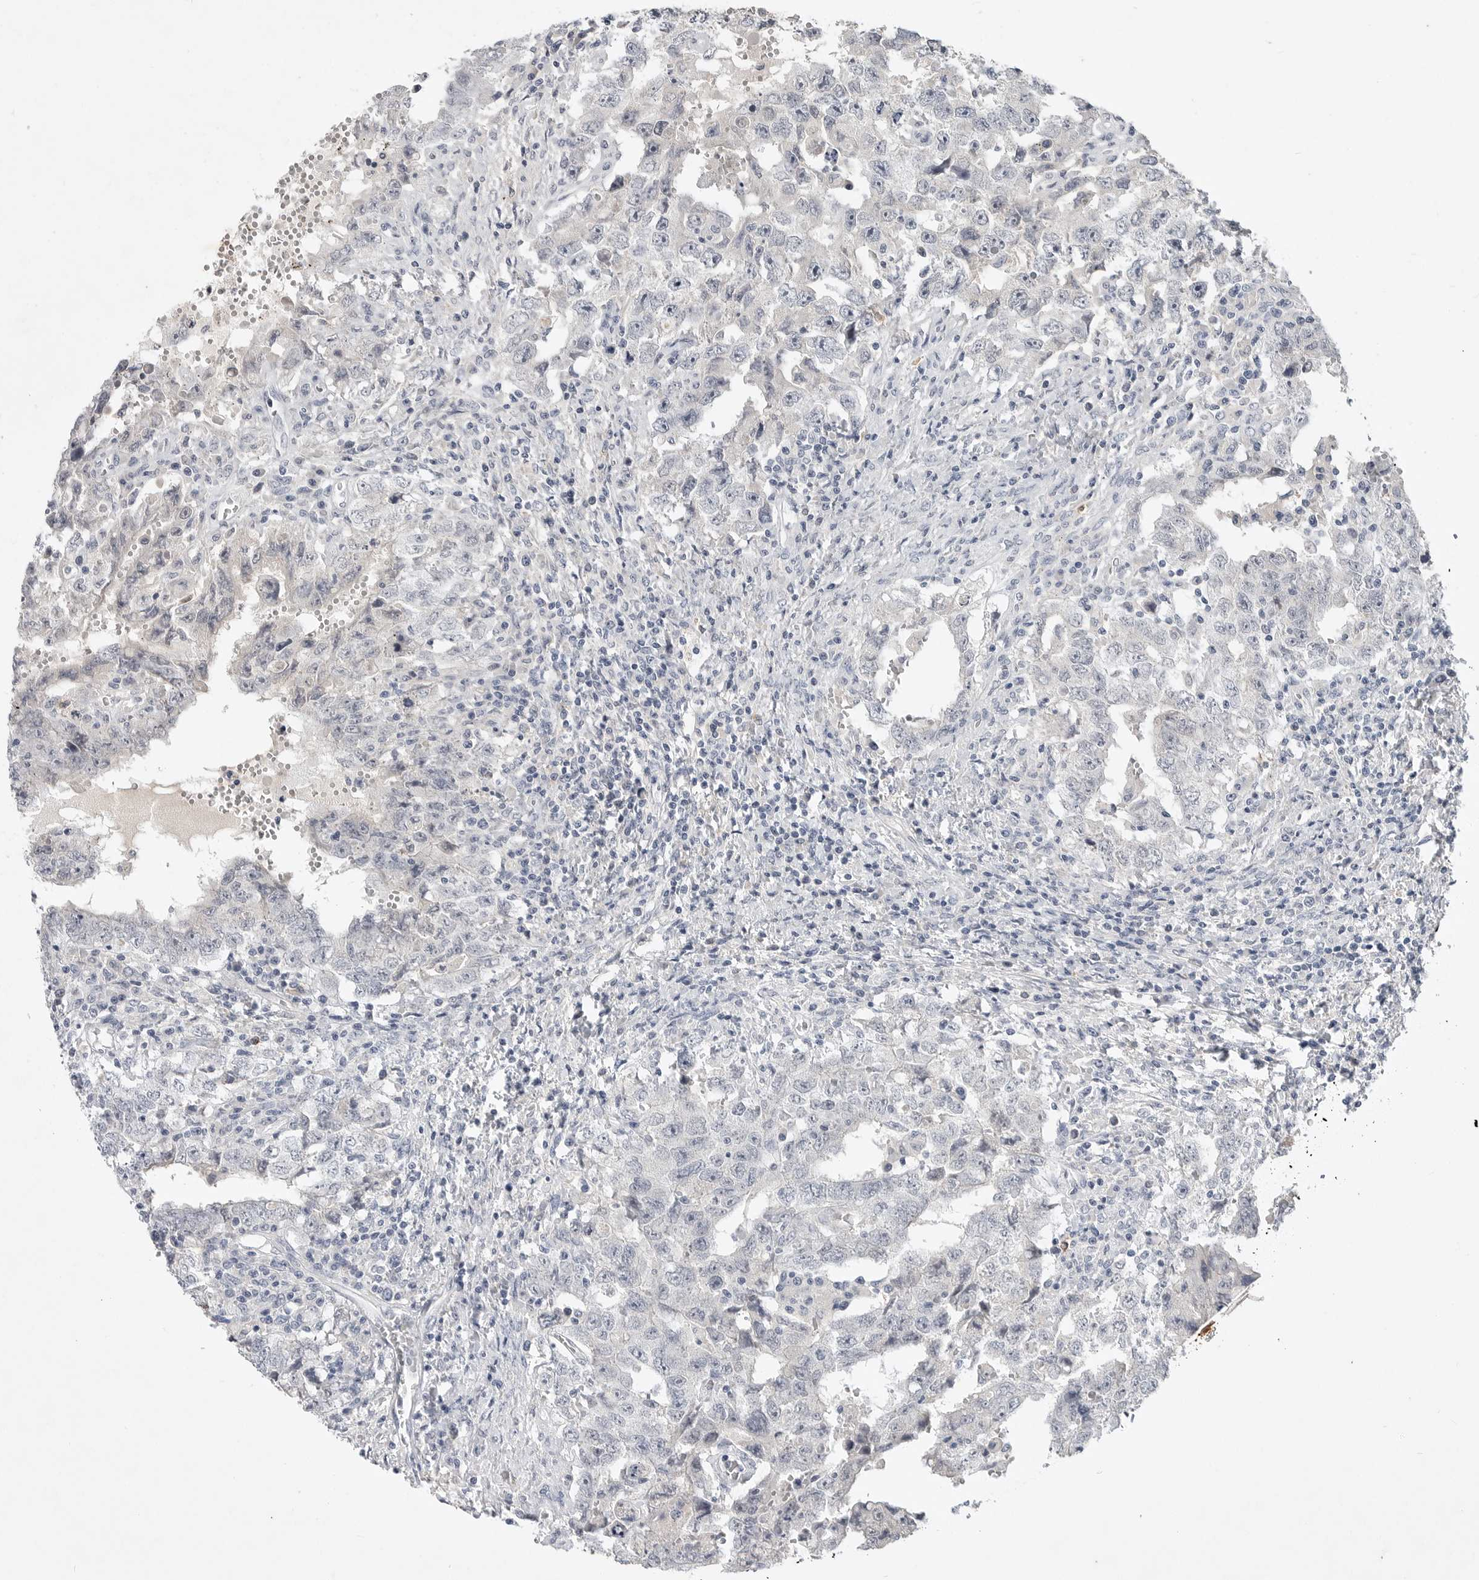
{"staining": {"intensity": "negative", "quantity": "none", "location": "none"}, "tissue": "testis cancer", "cell_type": "Tumor cells", "image_type": "cancer", "snomed": [{"axis": "morphology", "description": "Carcinoma, Embryonal, NOS"}, {"axis": "topography", "description": "Testis"}], "caption": "Immunohistochemical staining of embryonal carcinoma (testis) exhibits no significant staining in tumor cells.", "gene": "ITGAD", "patient": {"sex": "male", "age": 26}}